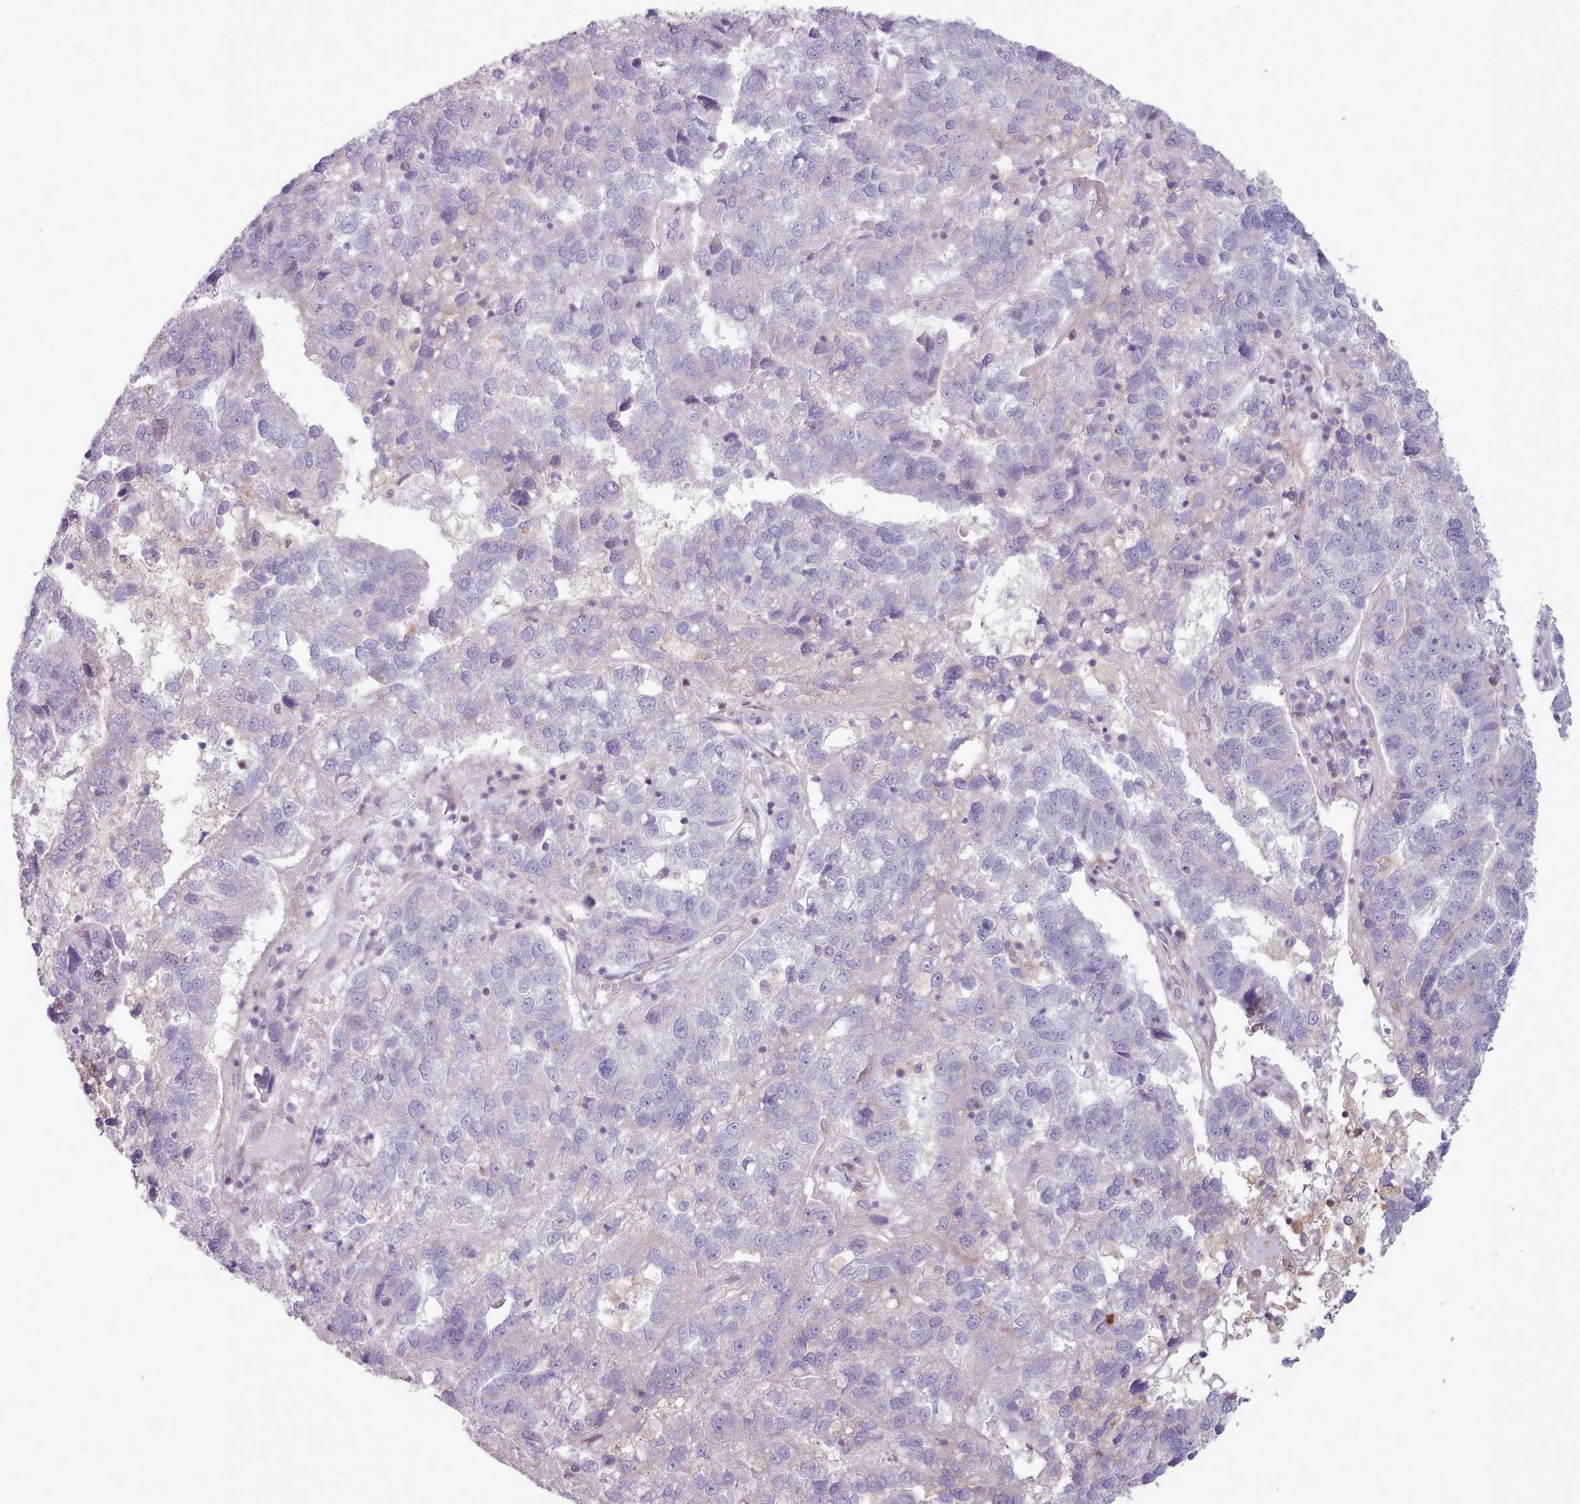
{"staining": {"intensity": "negative", "quantity": "none", "location": "none"}, "tissue": "pancreatic cancer", "cell_type": "Tumor cells", "image_type": "cancer", "snomed": [{"axis": "morphology", "description": "Adenocarcinoma, NOS"}, {"axis": "topography", "description": "Pancreas"}], "caption": "This is a micrograph of IHC staining of pancreatic adenocarcinoma, which shows no positivity in tumor cells. (DAB (3,3'-diaminobenzidine) IHC, high magnification).", "gene": "PPP3R2", "patient": {"sex": "female", "age": 61}}